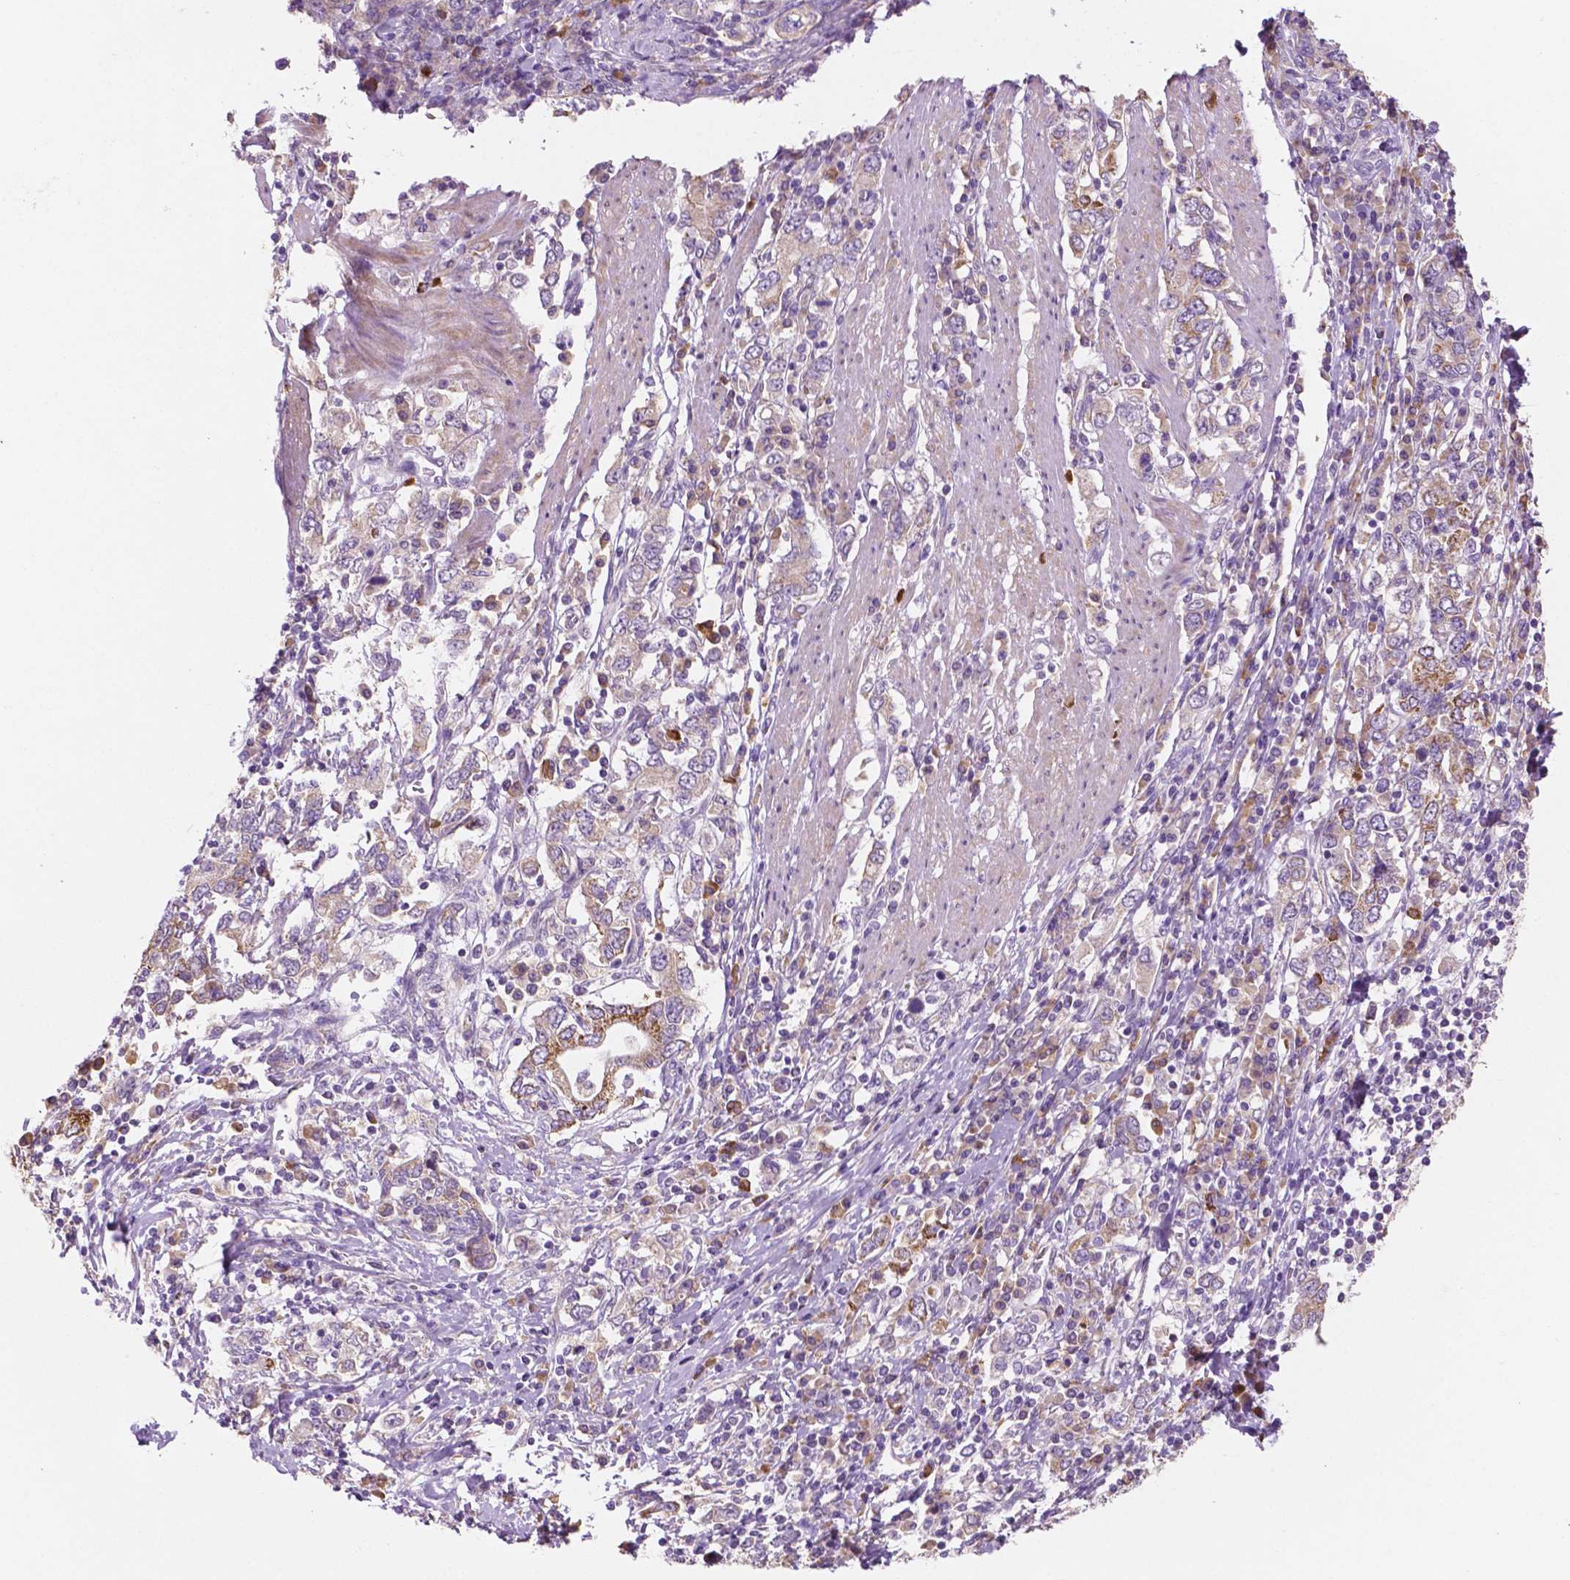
{"staining": {"intensity": "weak", "quantity": ">75%", "location": "cytoplasmic/membranous"}, "tissue": "stomach cancer", "cell_type": "Tumor cells", "image_type": "cancer", "snomed": [{"axis": "morphology", "description": "Adenocarcinoma, NOS"}, {"axis": "topography", "description": "Stomach, upper"}, {"axis": "topography", "description": "Stomach"}], "caption": "The micrograph reveals staining of stomach cancer, revealing weak cytoplasmic/membranous protein staining (brown color) within tumor cells.", "gene": "LRP1B", "patient": {"sex": "male", "age": 62}}